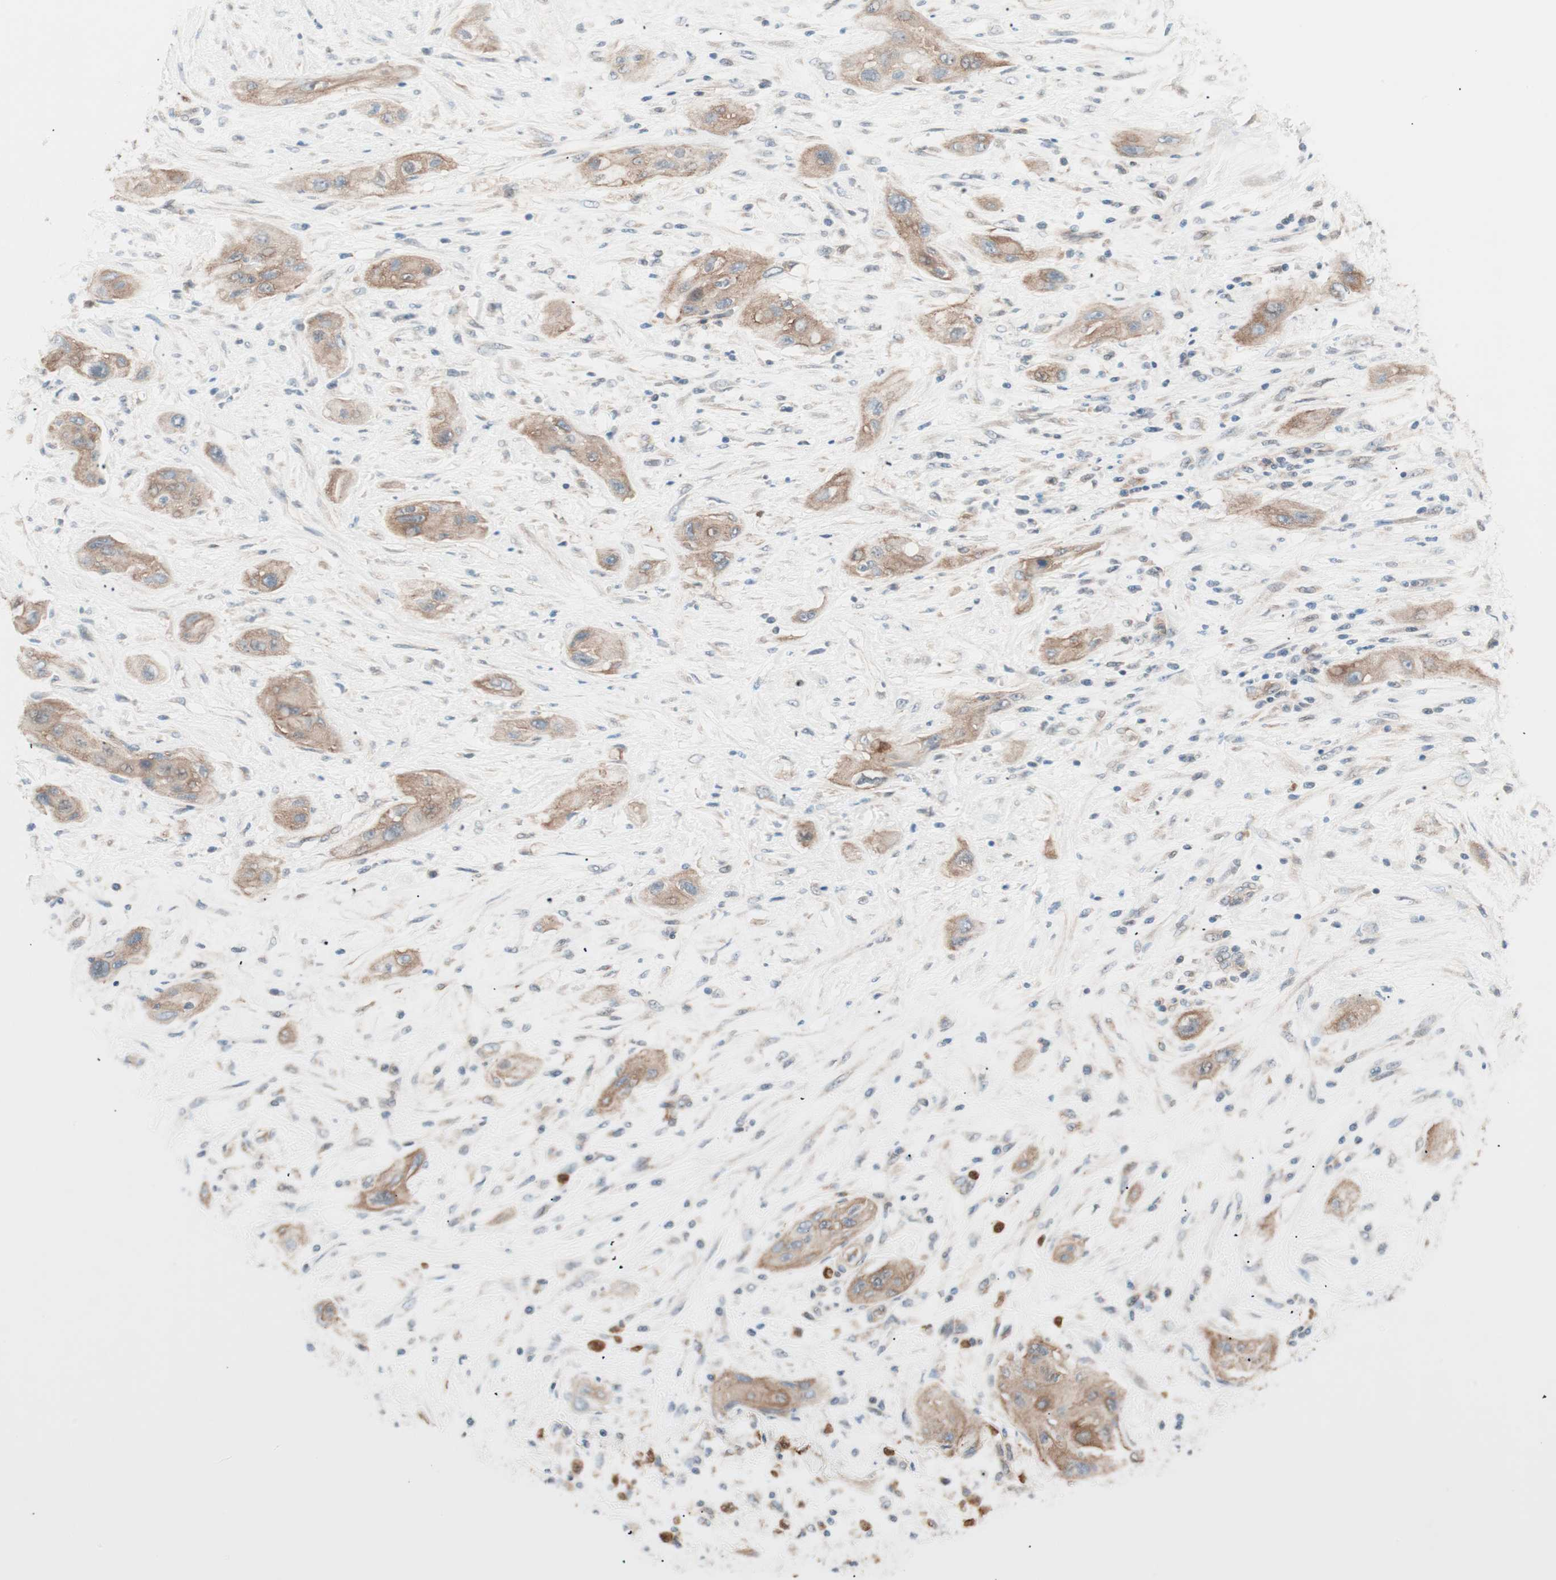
{"staining": {"intensity": "moderate", "quantity": ">75%", "location": "cytoplasmic/membranous"}, "tissue": "lung cancer", "cell_type": "Tumor cells", "image_type": "cancer", "snomed": [{"axis": "morphology", "description": "Squamous cell carcinoma, NOS"}, {"axis": "topography", "description": "Lung"}], "caption": "Brown immunohistochemical staining in squamous cell carcinoma (lung) displays moderate cytoplasmic/membranous staining in approximately >75% of tumor cells.", "gene": "TSG101", "patient": {"sex": "female", "age": 47}}